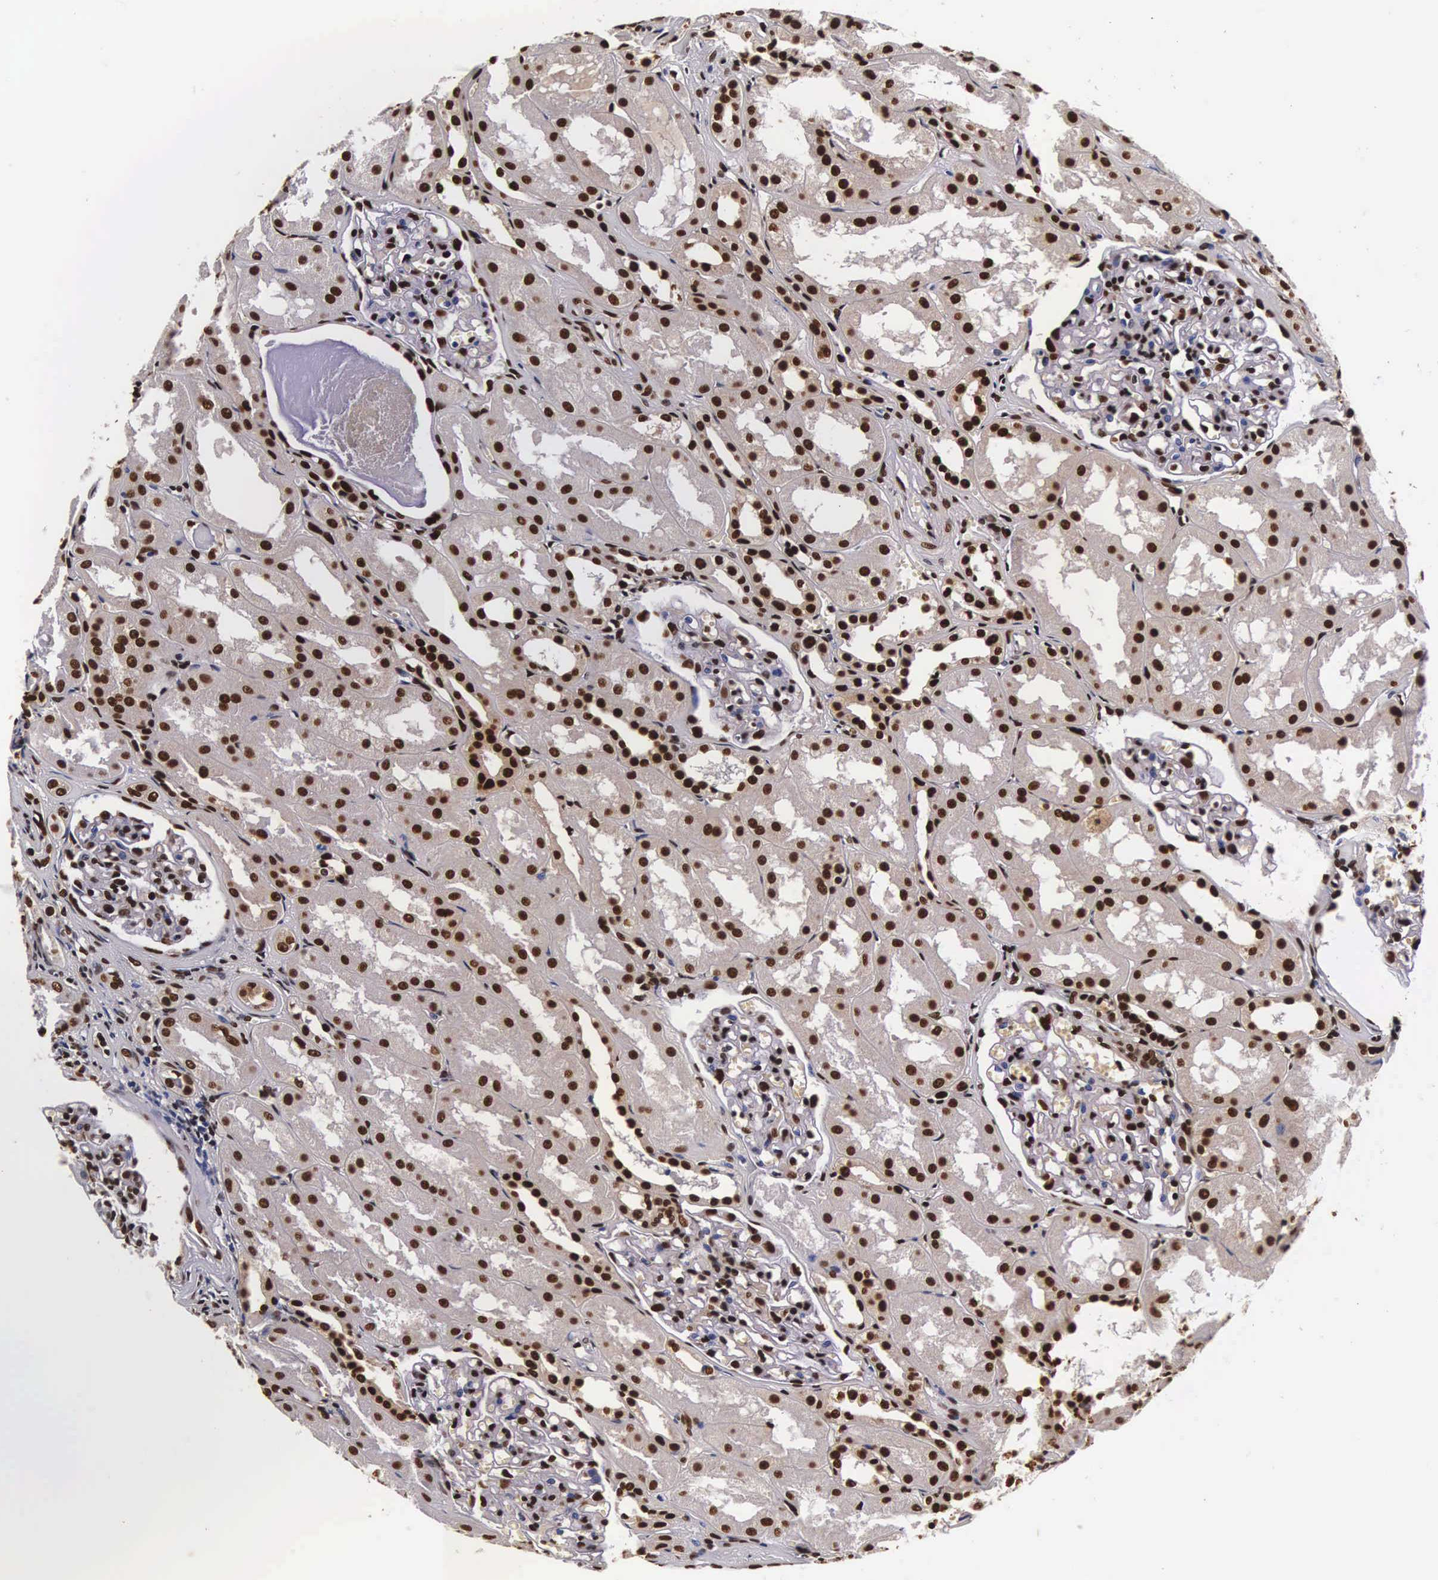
{"staining": {"intensity": "moderate", "quantity": "25%-75%", "location": "nuclear"}, "tissue": "kidney", "cell_type": "Cells in glomeruli", "image_type": "normal", "snomed": [{"axis": "morphology", "description": "Normal tissue, NOS"}, {"axis": "topography", "description": "Kidney"}], "caption": "The image demonstrates staining of normal kidney, revealing moderate nuclear protein positivity (brown color) within cells in glomeruli.", "gene": "BCL2L2", "patient": {"sex": "male", "age": 61}}